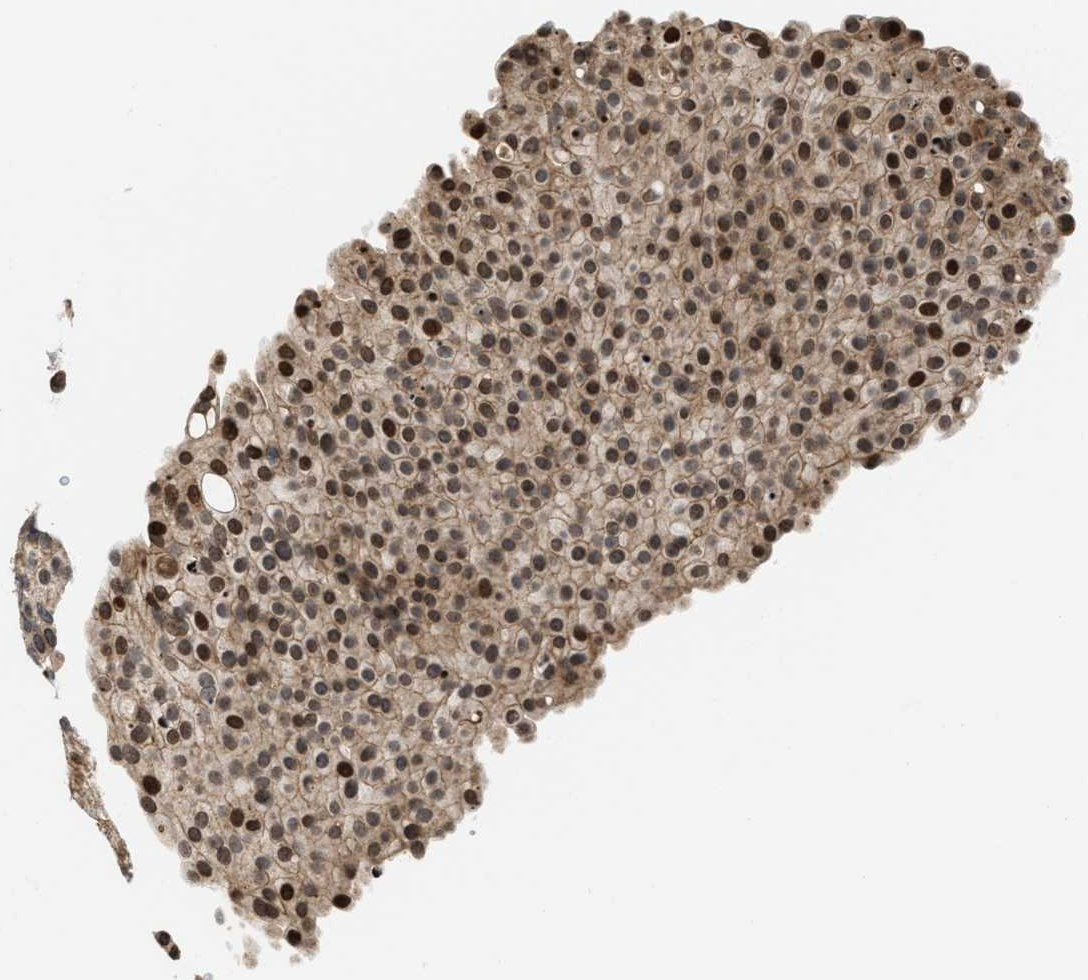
{"staining": {"intensity": "strong", "quantity": ">75%", "location": "cytoplasmic/membranous,nuclear"}, "tissue": "urothelial cancer", "cell_type": "Tumor cells", "image_type": "cancer", "snomed": [{"axis": "morphology", "description": "Urothelial carcinoma, Low grade"}, {"axis": "topography", "description": "Smooth muscle"}, {"axis": "topography", "description": "Urinary bladder"}], "caption": "Protein staining of urothelial cancer tissue demonstrates strong cytoplasmic/membranous and nuclear positivity in about >75% of tumor cells.", "gene": "PDZD2", "patient": {"sex": "male", "age": 60}}